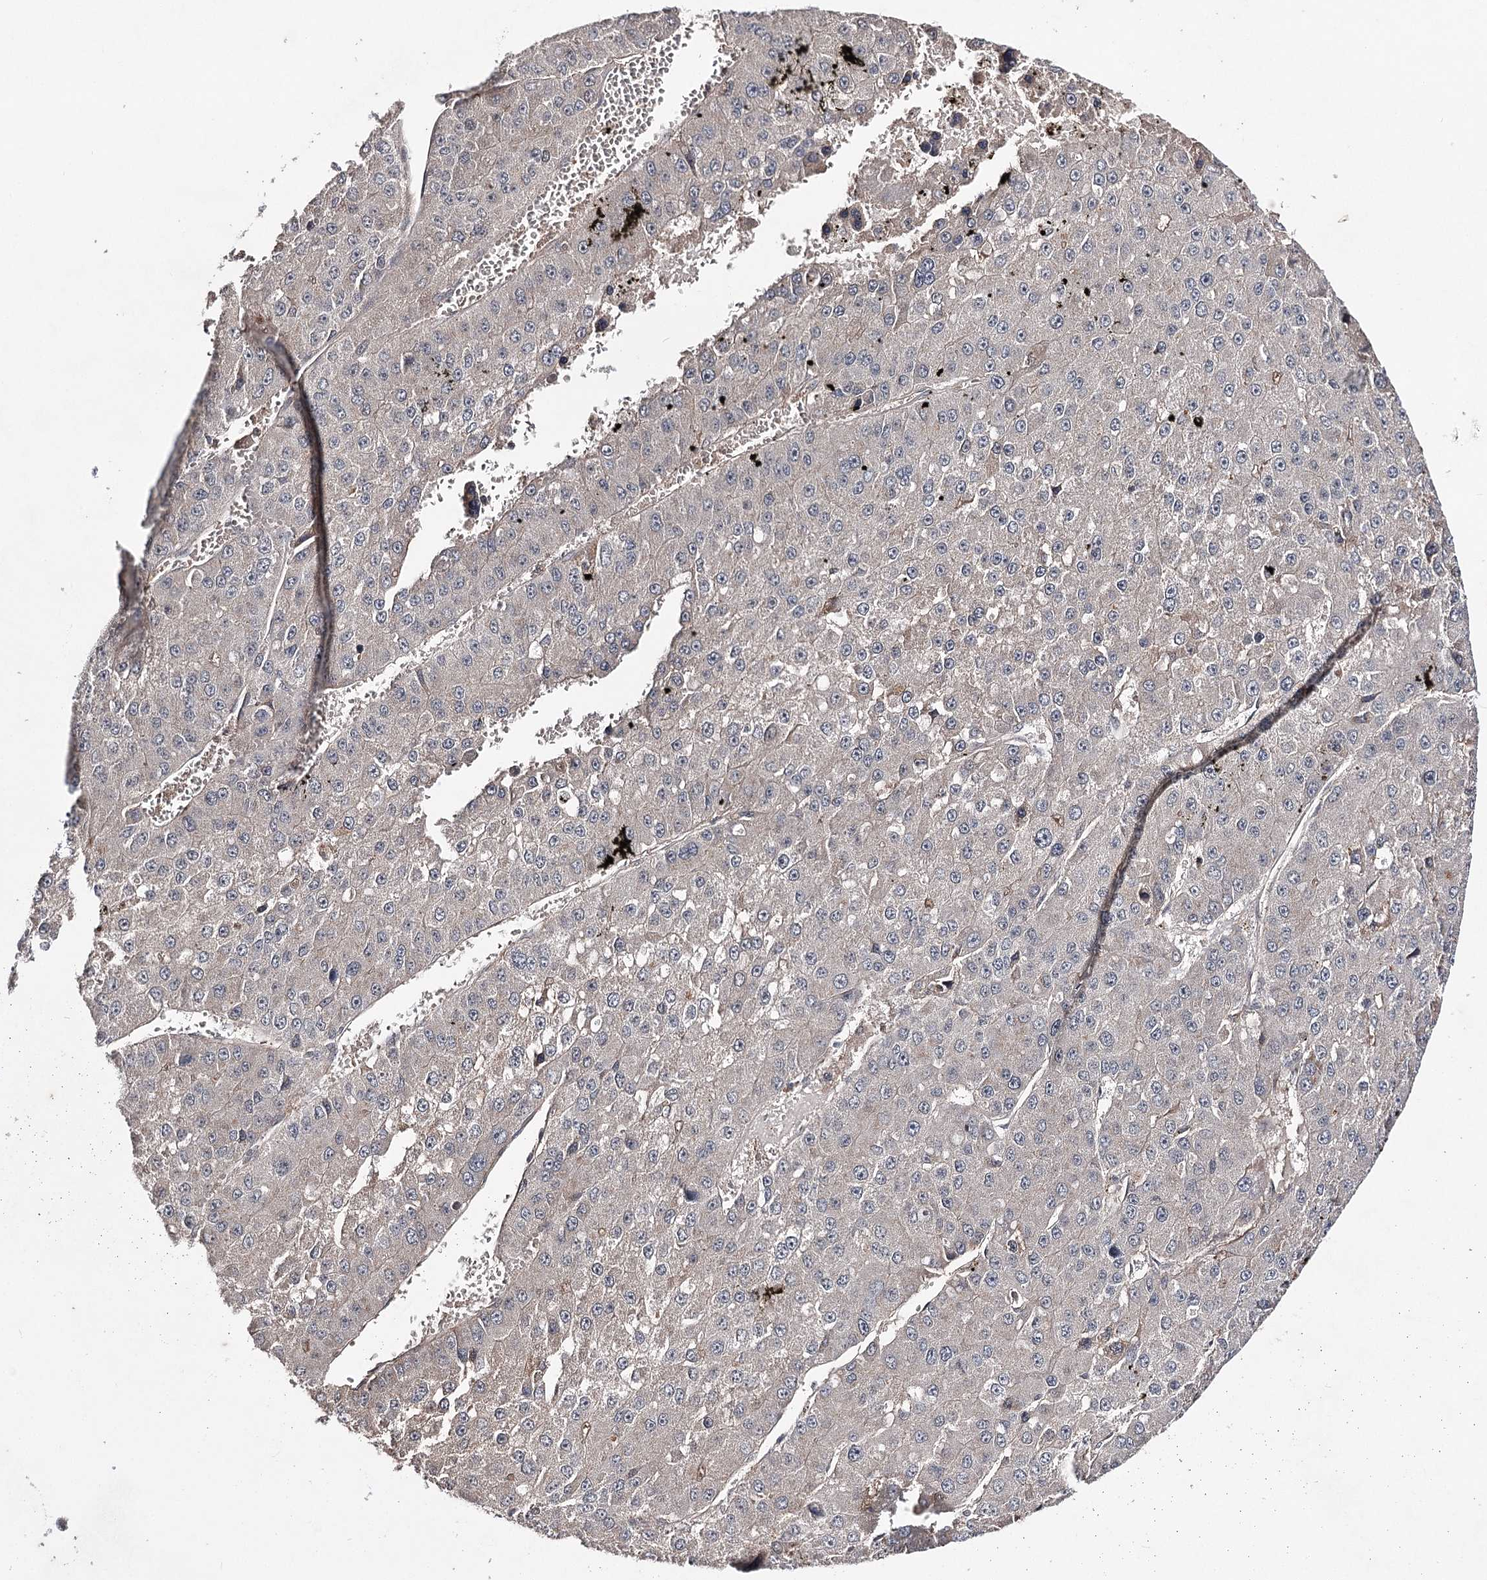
{"staining": {"intensity": "negative", "quantity": "none", "location": "none"}, "tissue": "liver cancer", "cell_type": "Tumor cells", "image_type": "cancer", "snomed": [{"axis": "morphology", "description": "Carcinoma, Hepatocellular, NOS"}, {"axis": "topography", "description": "Liver"}], "caption": "High magnification brightfield microscopy of liver hepatocellular carcinoma stained with DAB (3,3'-diaminobenzidine) (brown) and counterstained with hematoxylin (blue): tumor cells show no significant expression. (Stains: DAB immunohistochemistry with hematoxylin counter stain, Microscopy: brightfield microscopy at high magnification).", "gene": "SYNGR3", "patient": {"sex": "female", "age": 73}}